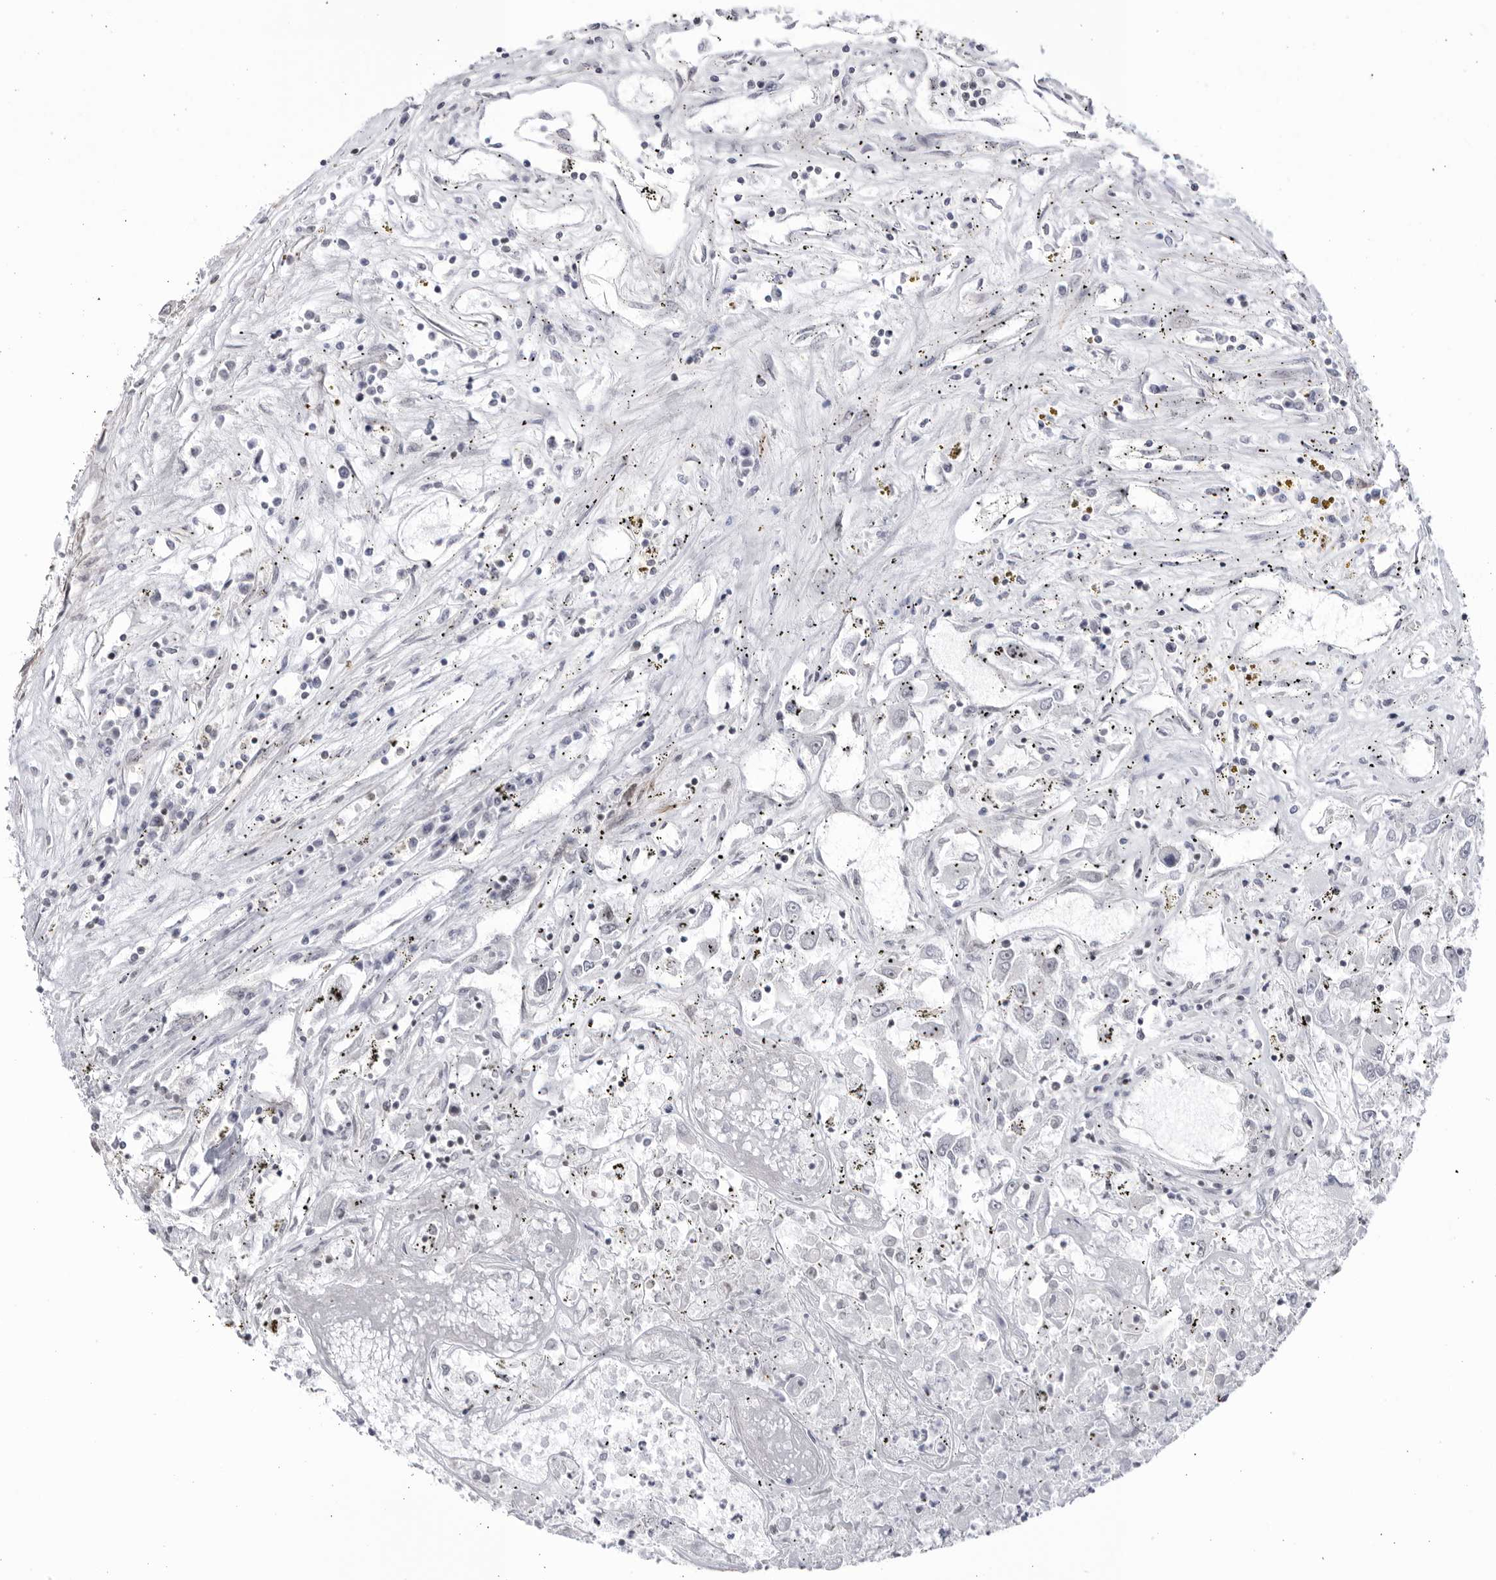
{"staining": {"intensity": "negative", "quantity": "none", "location": "none"}, "tissue": "renal cancer", "cell_type": "Tumor cells", "image_type": "cancer", "snomed": [{"axis": "morphology", "description": "Adenocarcinoma, NOS"}, {"axis": "topography", "description": "Kidney"}], "caption": "The photomicrograph exhibits no significant positivity in tumor cells of adenocarcinoma (renal).", "gene": "CNBD1", "patient": {"sex": "female", "age": 52}}